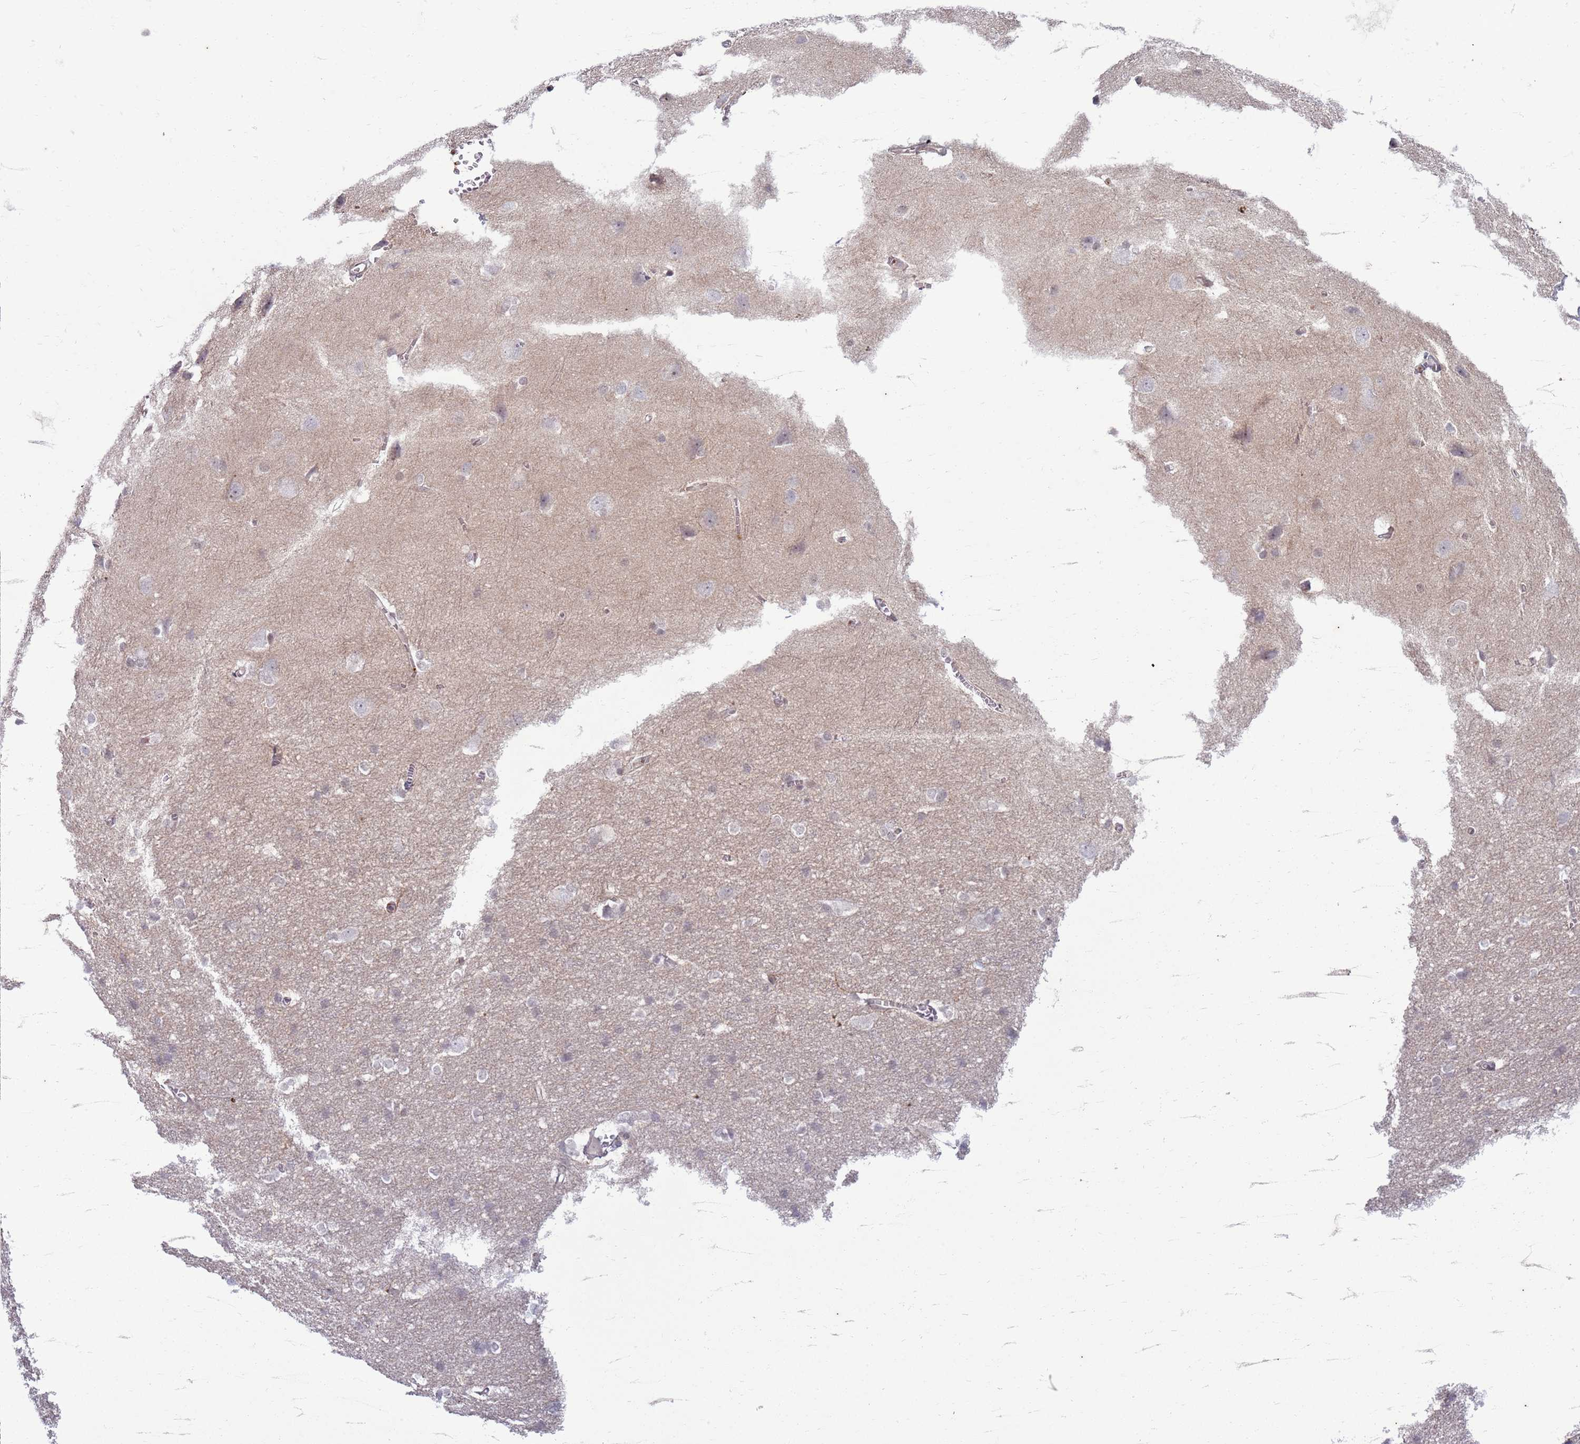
{"staining": {"intensity": "negative", "quantity": "none", "location": "none"}, "tissue": "cerebral cortex", "cell_type": "Endothelial cells", "image_type": "normal", "snomed": [{"axis": "morphology", "description": "Normal tissue, NOS"}, {"axis": "topography", "description": "Cerebral cortex"}], "caption": "IHC of benign human cerebral cortex displays no expression in endothelial cells. (Stains: DAB immunohistochemistry with hematoxylin counter stain, Microscopy: brightfield microscopy at high magnification).", "gene": "SLC15A3", "patient": {"sex": "male", "age": 37}}